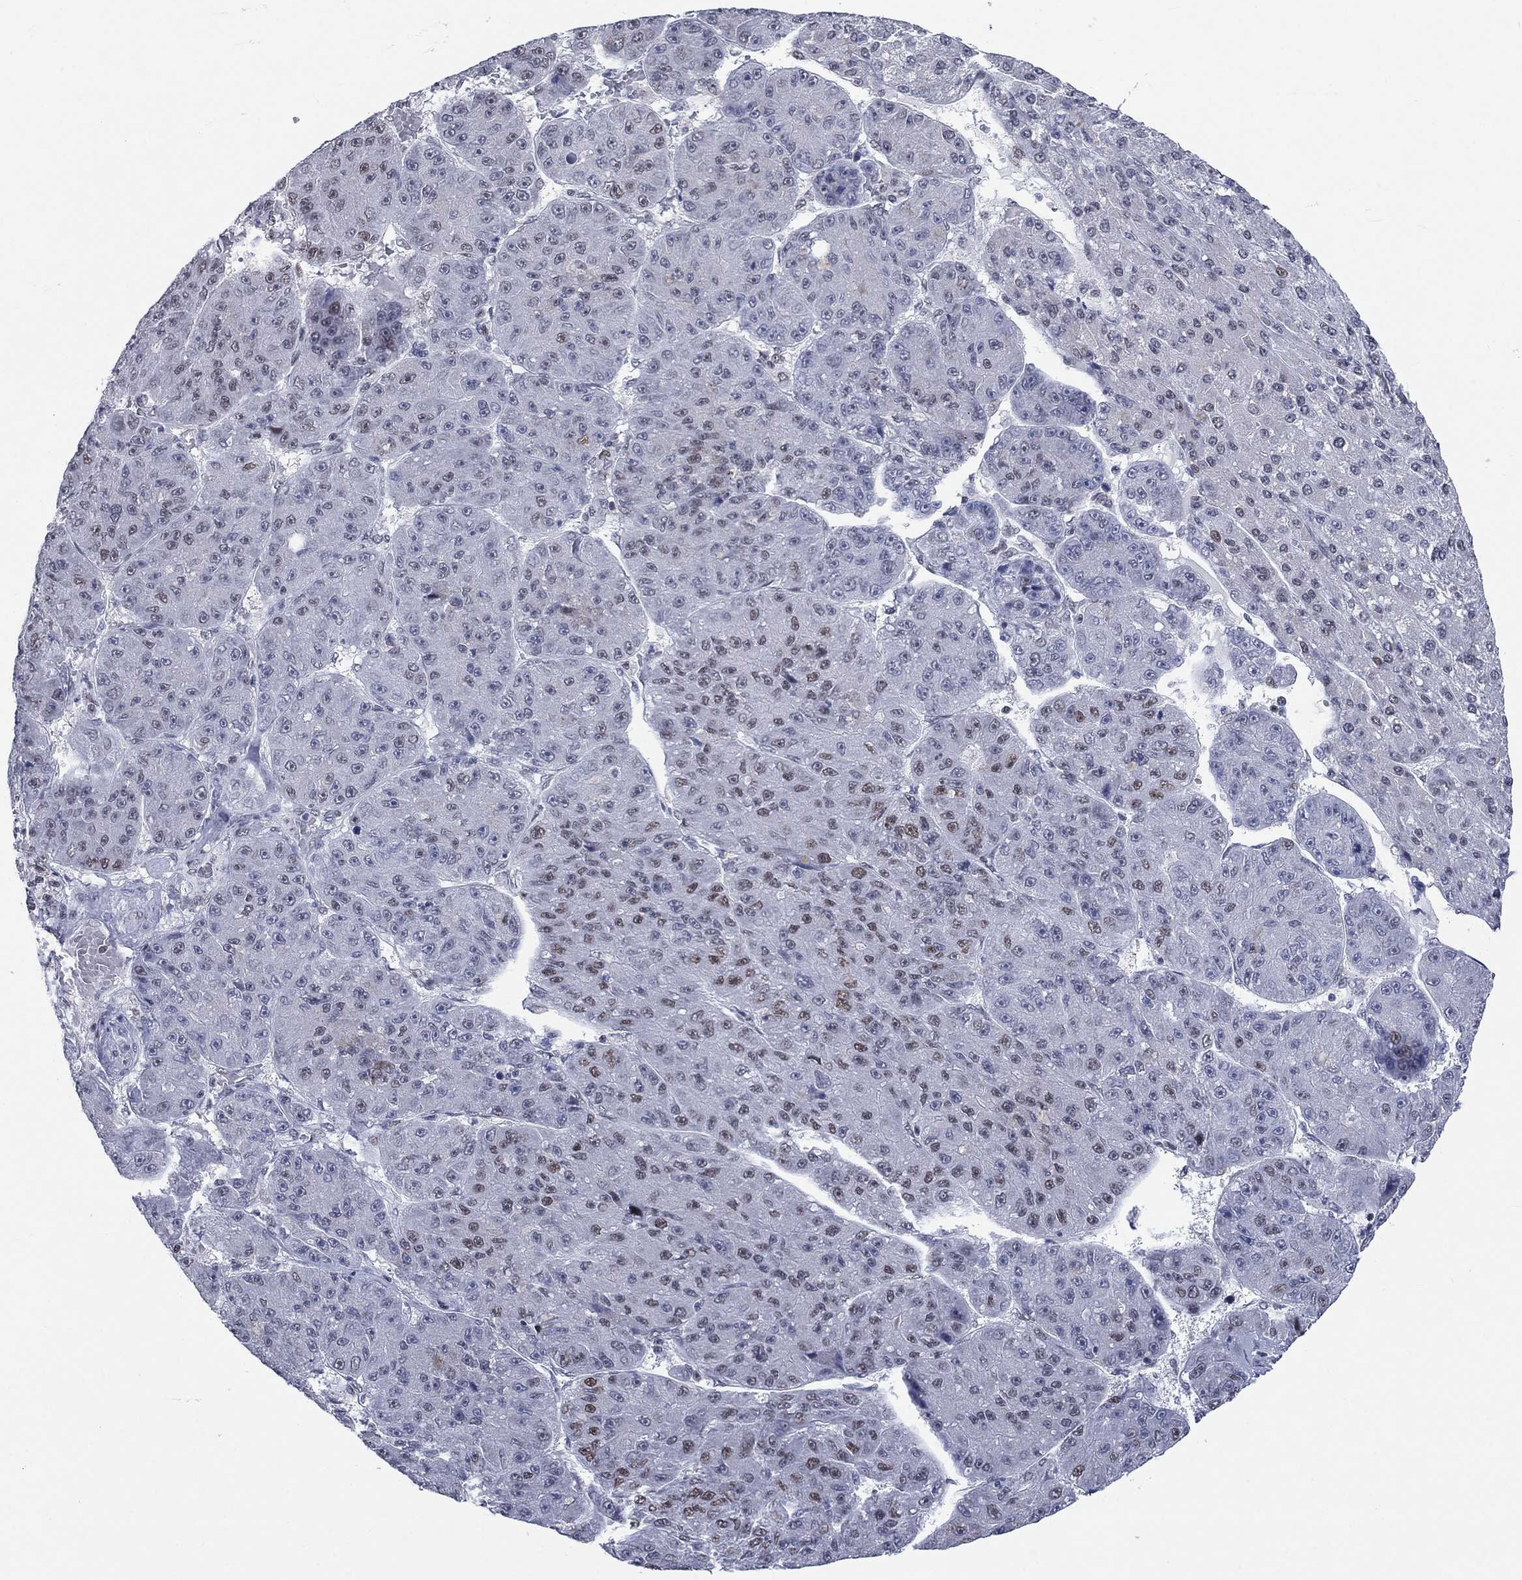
{"staining": {"intensity": "weak", "quantity": "<25%", "location": "nuclear"}, "tissue": "liver cancer", "cell_type": "Tumor cells", "image_type": "cancer", "snomed": [{"axis": "morphology", "description": "Carcinoma, Hepatocellular, NOS"}, {"axis": "topography", "description": "Liver"}], "caption": "Human hepatocellular carcinoma (liver) stained for a protein using IHC exhibits no positivity in tumor cells.", "gene": "HCFC1", "patient": {"sex": "male", "age": 67}}